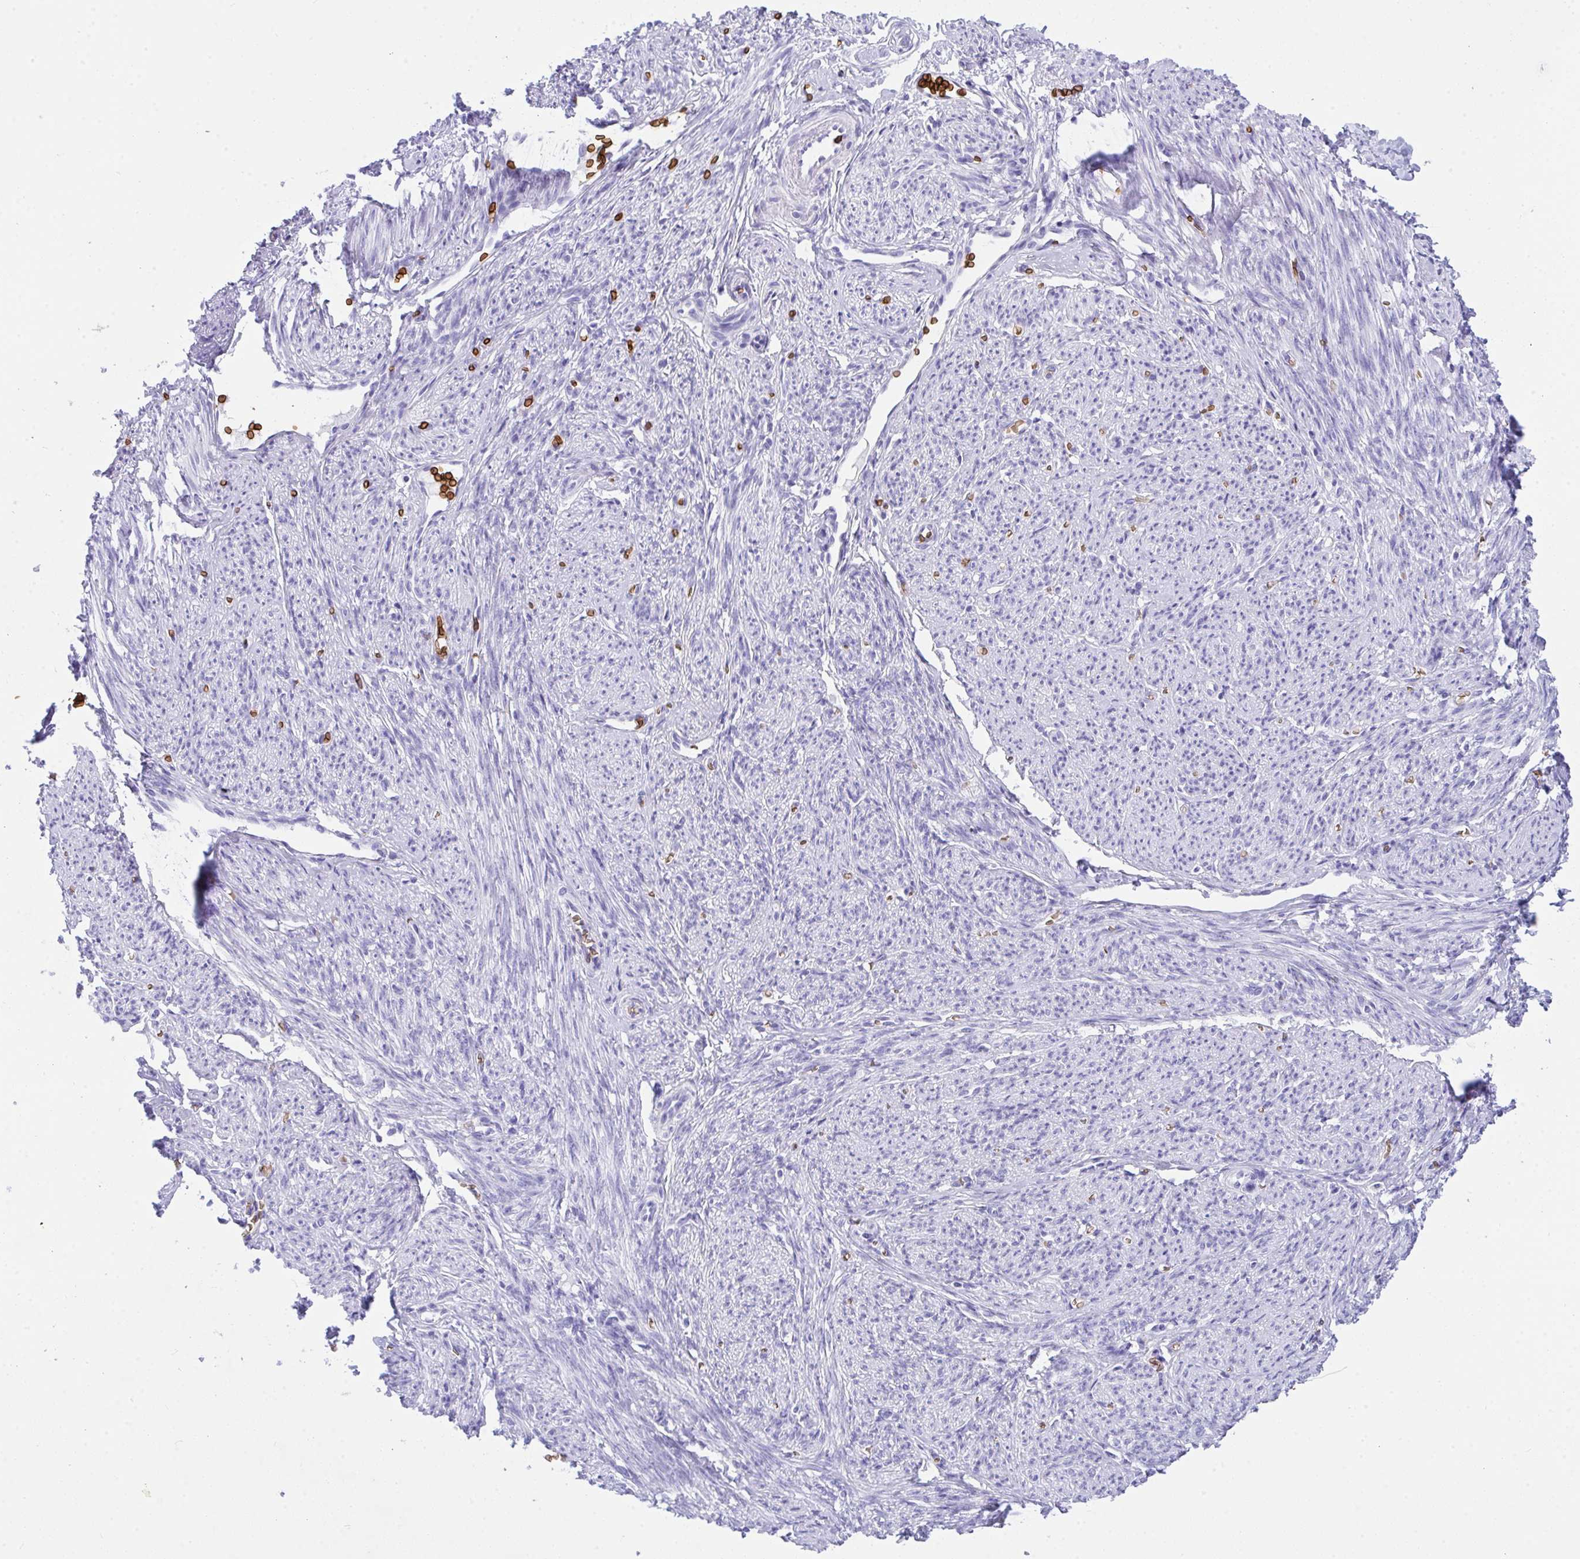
{"staining": {"intensity": "negative", "quantity": "none", "location": "none"}, "tissue": "smooth muscle", "cell_type": "Smooth muscle cells", "image_type": "normal", "snomed": [{"axis": "morphology", "description": "Normal tissue, NOS"}, {"axis": "topography", "description": "Smooth muscle"}], "caption": "A high-resolution histopathology image shows immunohistochemistry staining of normal smooth muscle, which demonstrates no significant positivity in smooth muscle cells.", "gene": "ANK1", "patient": {"sex": "female", "age": 65}}